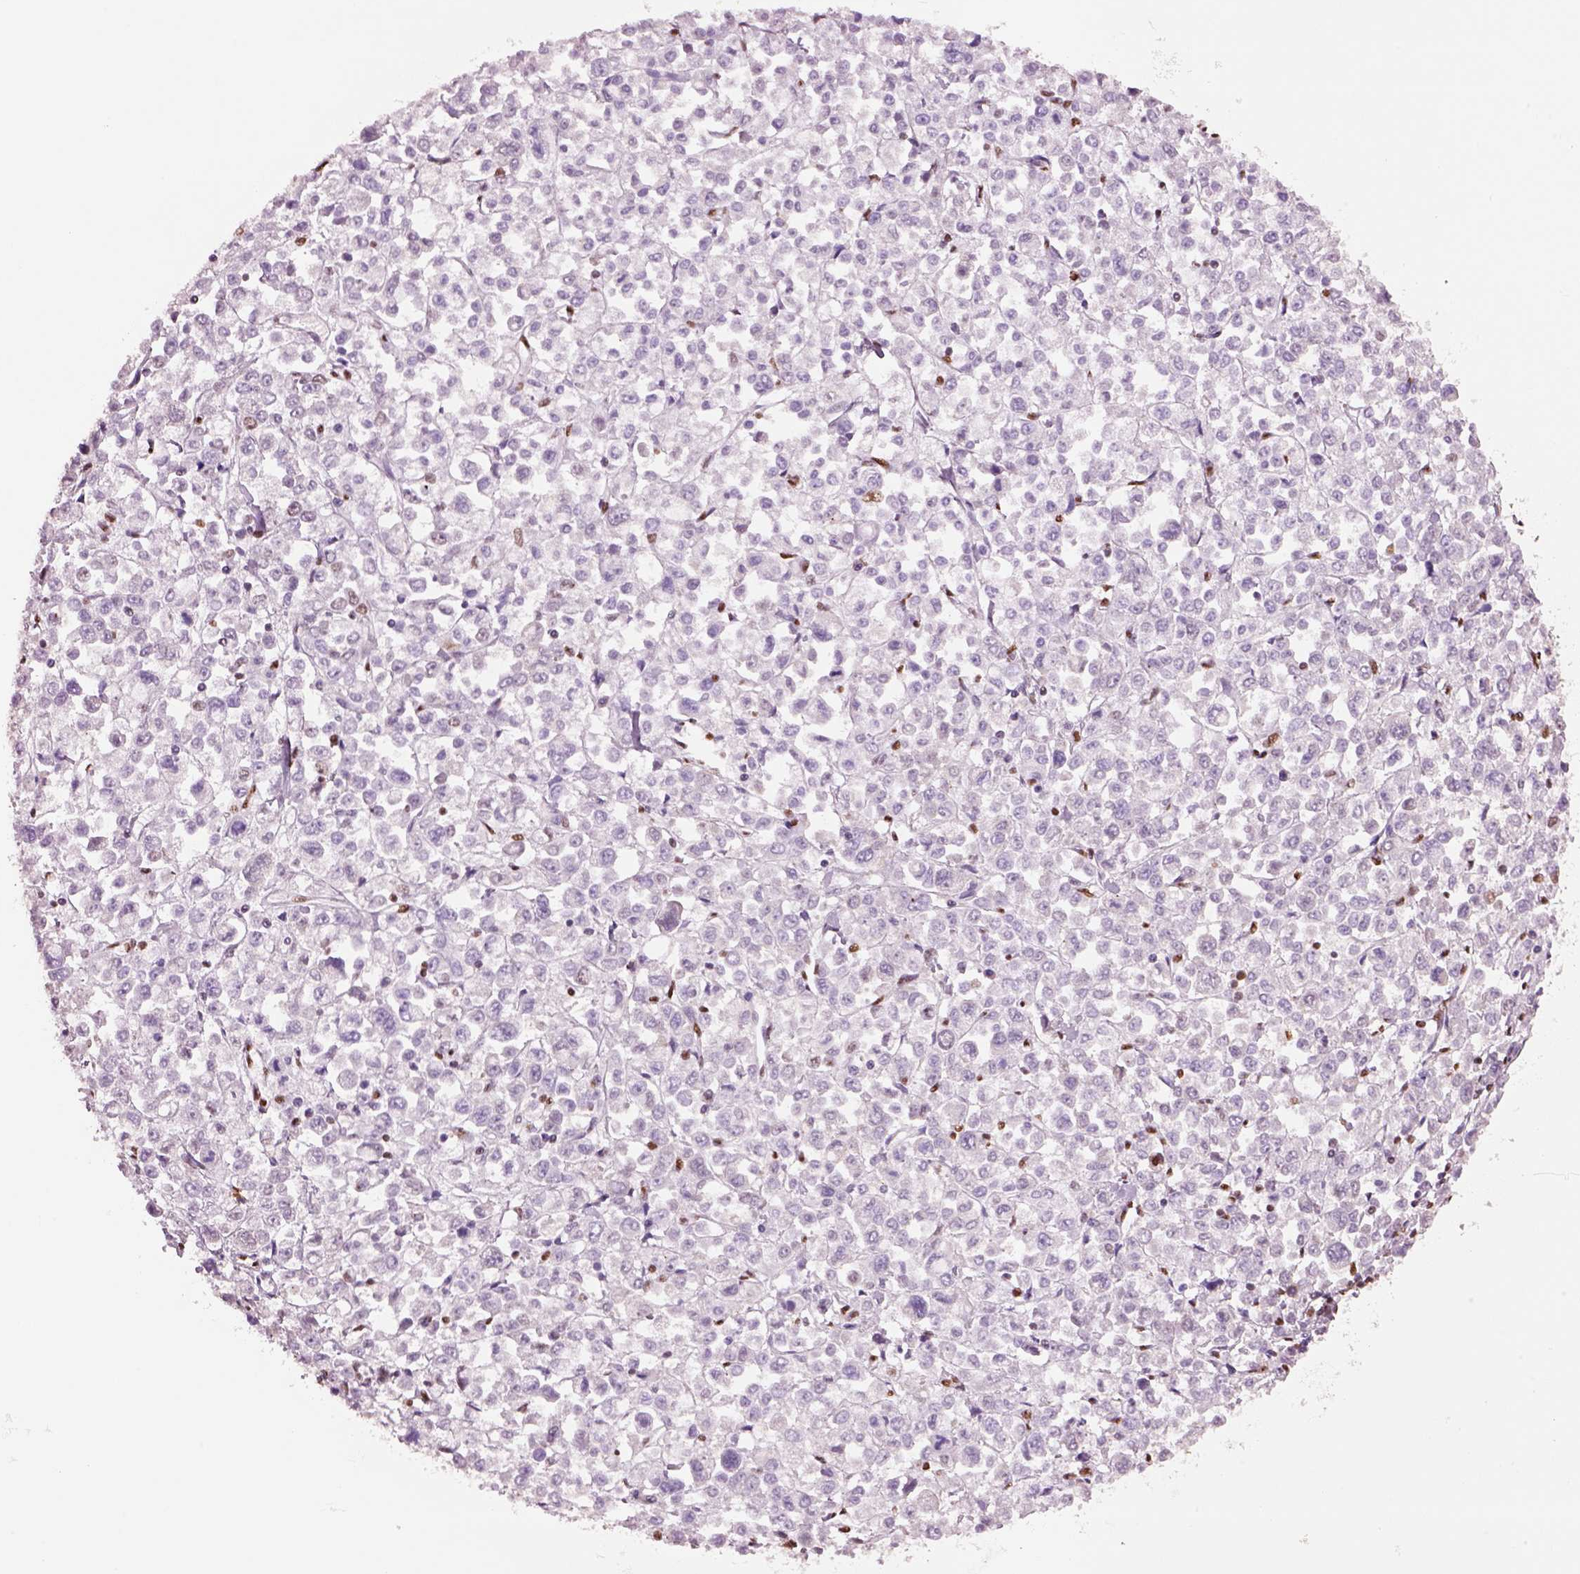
{"staining": {"intensity": "moderate", "quantity": "25%-75%", "location": "nuclear"}, "tissue": "stomach cancer", "cell_type": "Tumor cells", "image_type": "cancer", "snomed": [{"axis": "morphology", "description": "Adenocarcinoma, NOS"}, {"axis": "topography", "description": "Stomach, upper"}], "caption": "About 25%-75% of tumor cells in stomach adenocarcinoma reveal moderate nuclear protein staining as visualized by brown immunohistochemical staining.", "gene": "DDX3X", "patient": {"sex": "male", "age": 70}}